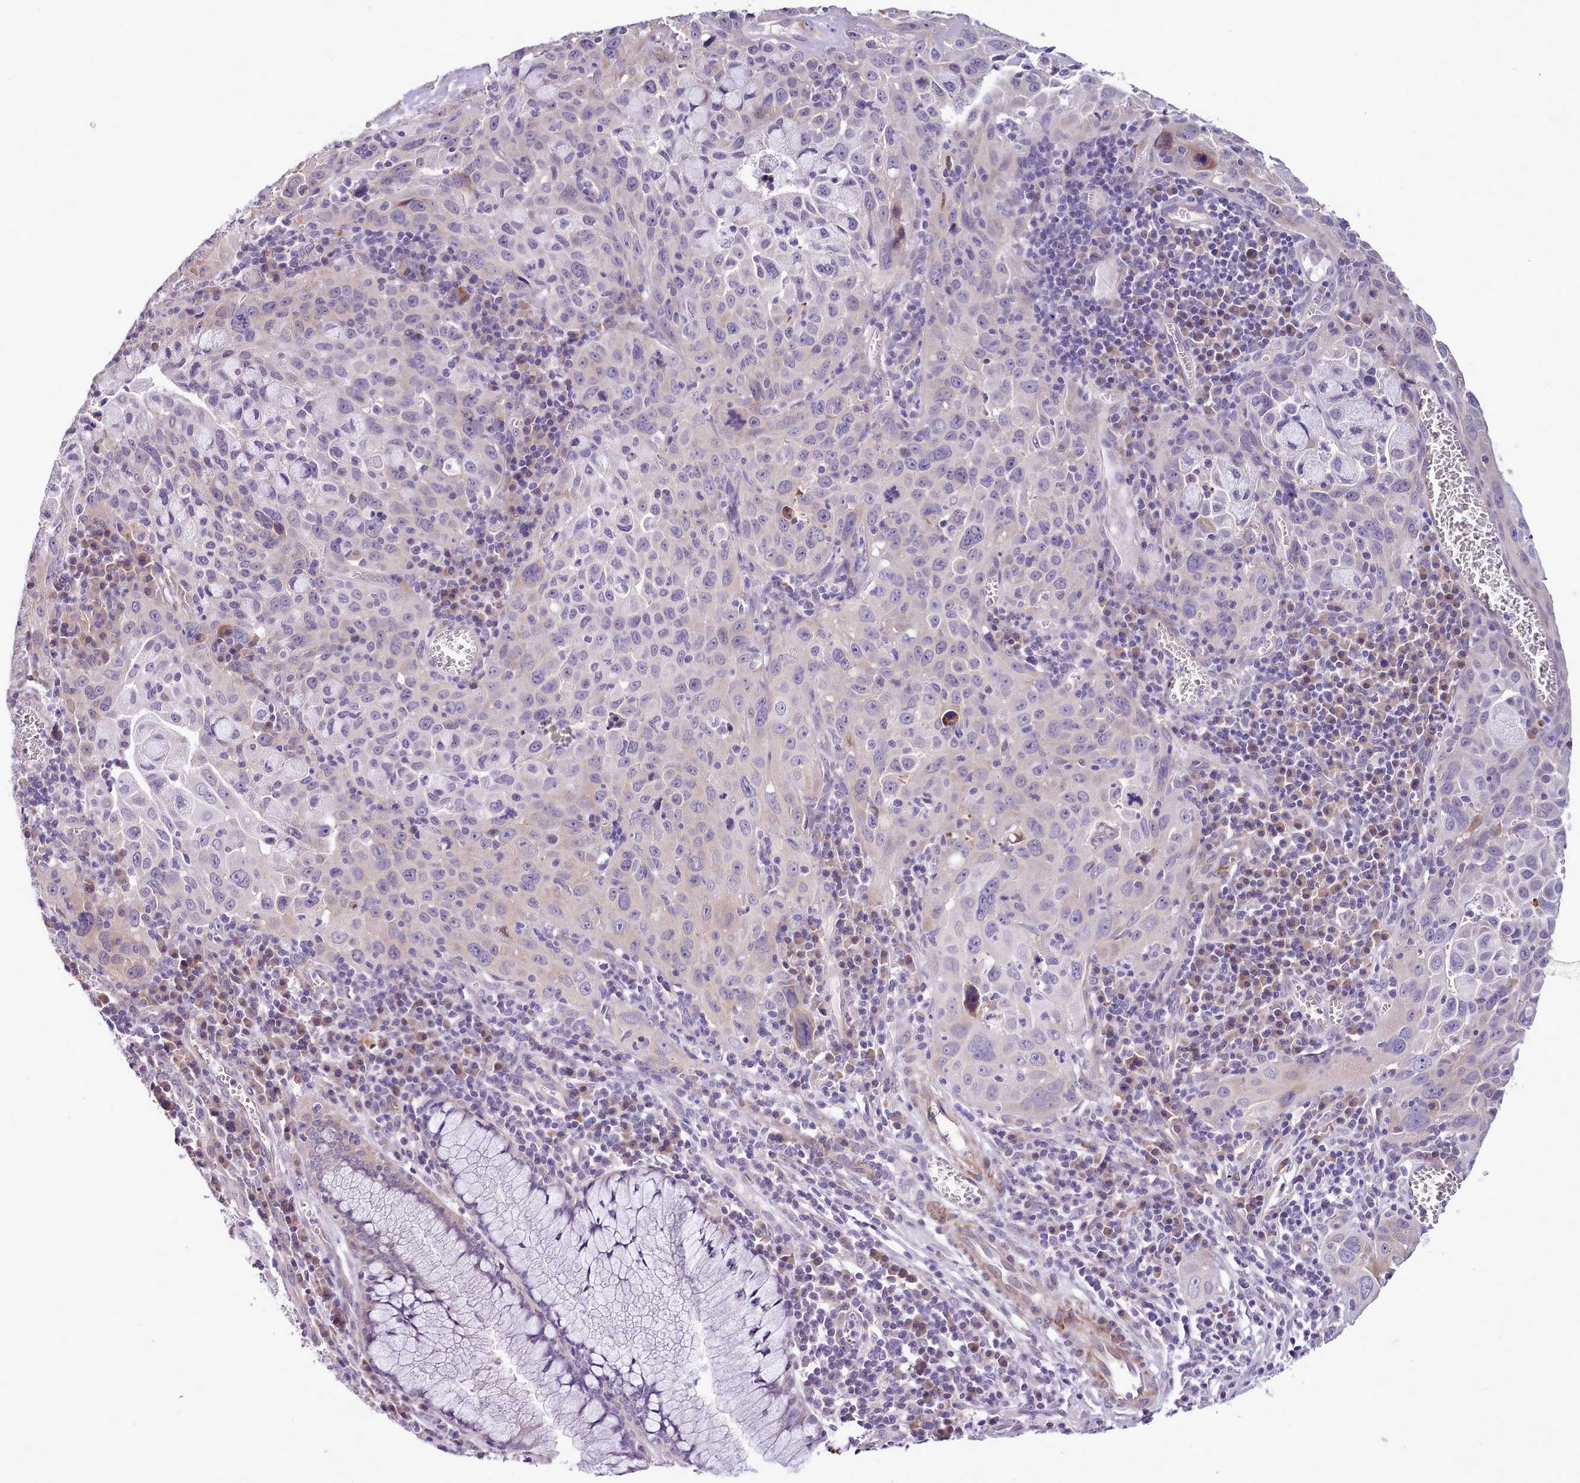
{"staining": {"intensity": "negative", "quantity": "none", "location": "none"}, "tissue": "cervical cancer", "cell_type": "Tumor cells", "image_type": "cancer", "snomed": [{"axis": "morphology", "description": "Squamous cell carcinoma, NOS"}, {"axis": "topography", "description": "Cervix"}], "caption": "Immunohistochemistry image of cervical cancer (squamous cell carcinoma) stained for a protein (brown), which demonstrates no positivity in tumor cells.", "gene": "SETX", "patient": {"sex": "female", "age": 42}}